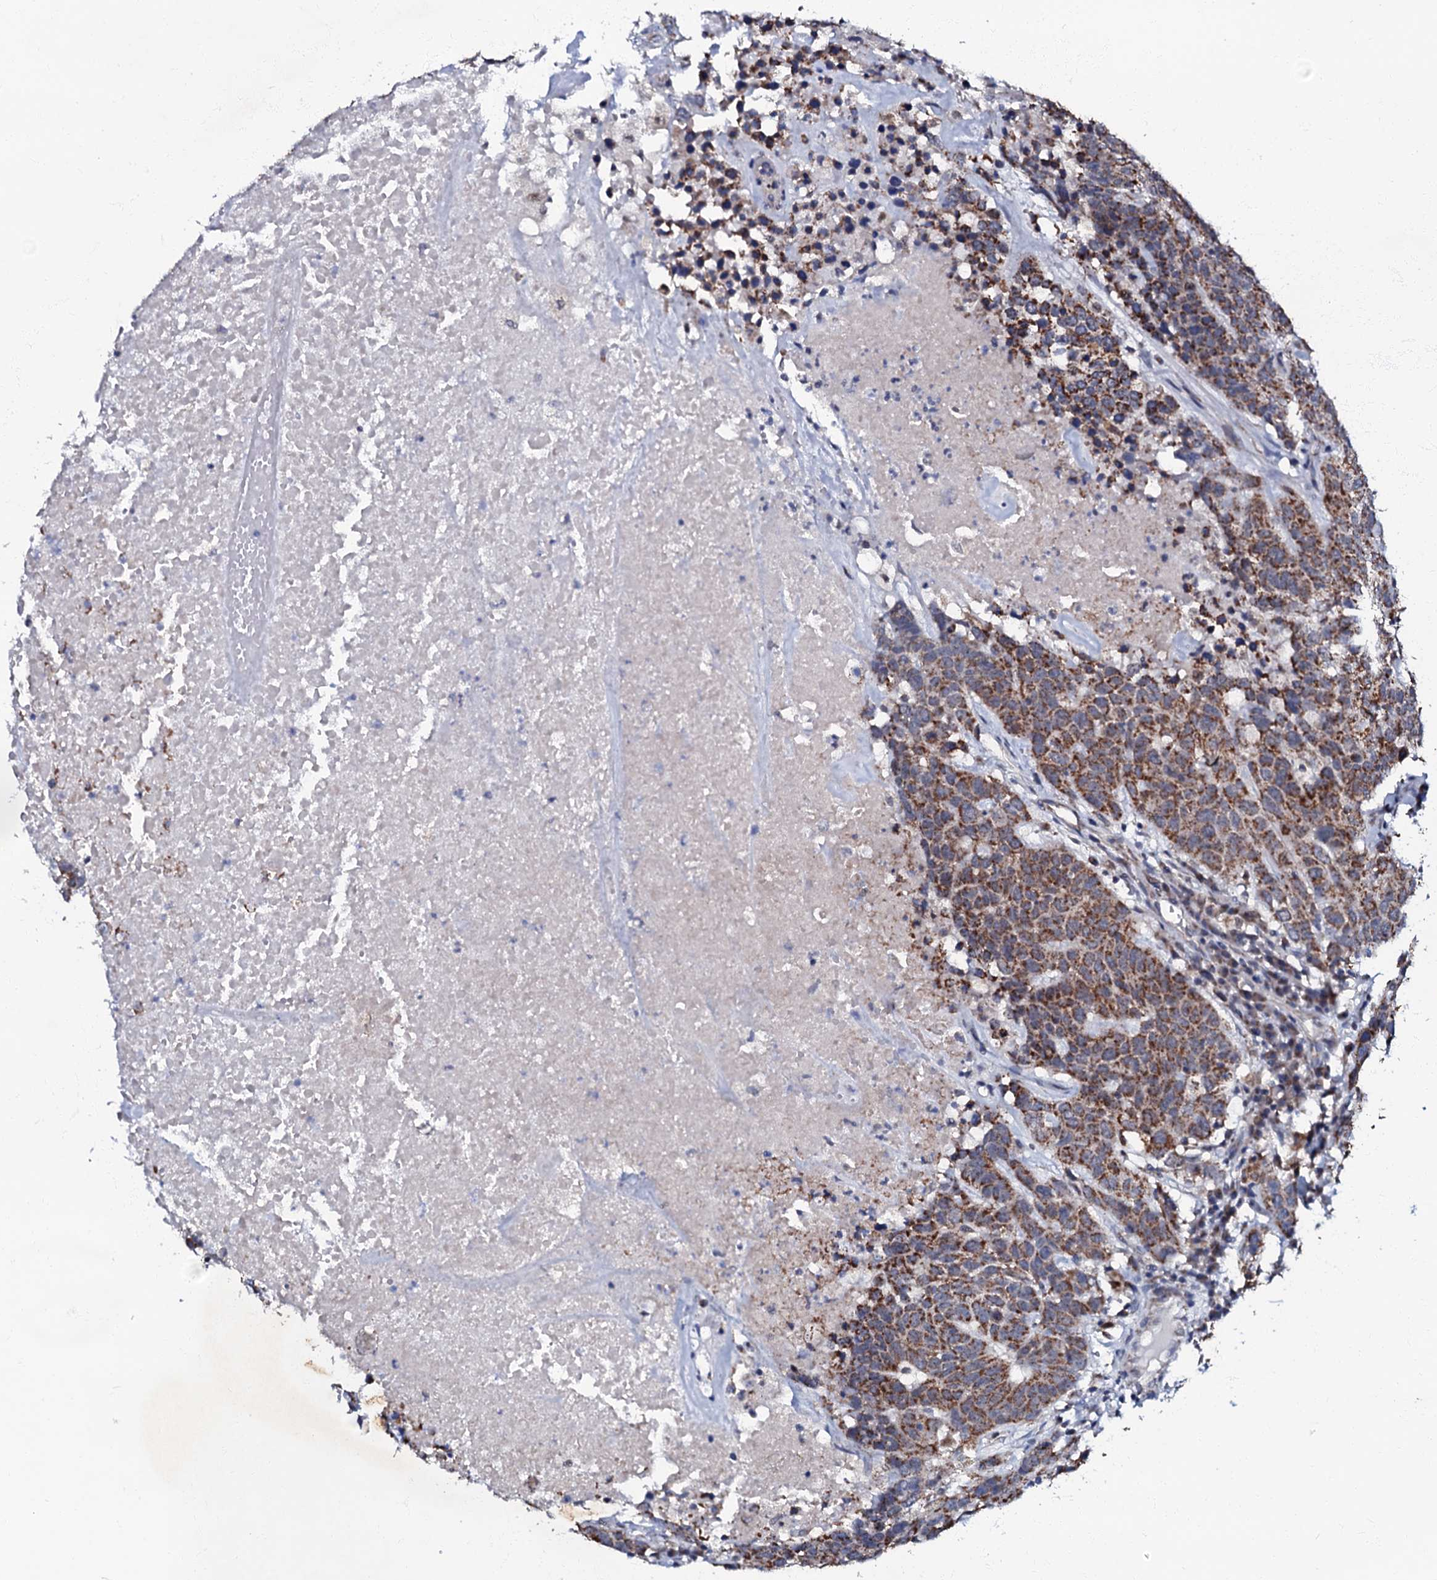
{"staining": {"intensity": "strong", "quantity": ">75%", "location": "cytoplasmic/membranous"}, "tissue": "head and neck cancer", "cell_type": "Tumor cells", "image_type": "cancer", "snomed": [{"axis": "morphology", "description": "Squamous cell carcinoma, NOS"}, {"axis": "topography", "description": "Head-Neck"}], "caption": "Immunohistochemical staining of human head and neck squamous cell carcinoma exhibits high levels of strong cytoplasmic/membranous positivity in about >75% of tumor cells.", "gene": "MRPL51", "patient": {"sex": "male", "age": 66}}